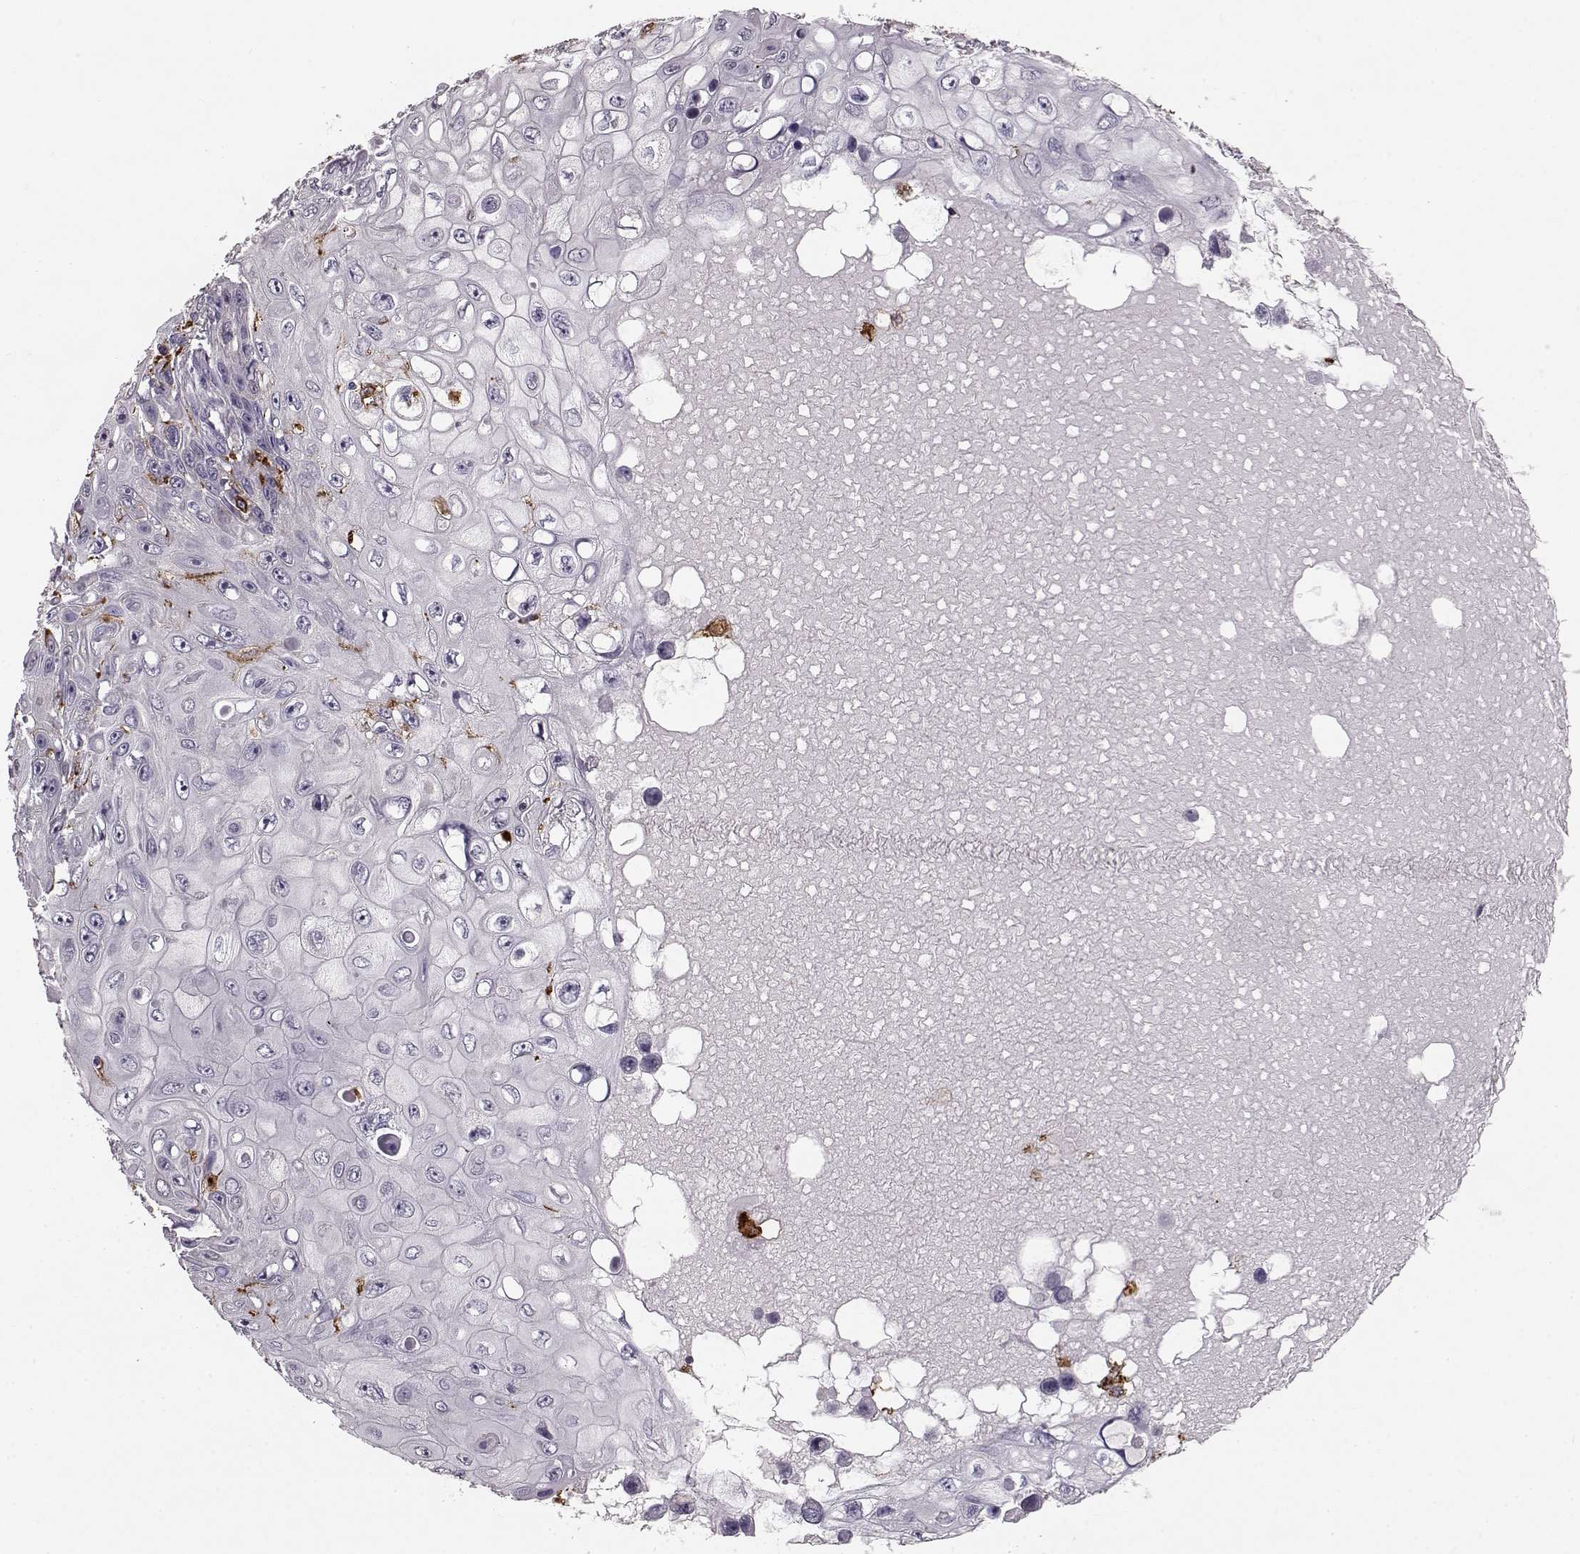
{"staining": {"intensity": "negative", "quantity": "none", "location": "none"}, "tissue": "skin cancer", "cell_type": "Tumor cells", "image_type": "cancer", "snomed": [{"axis": "morphology", "description": "Squamous cell carcinoma, NOS"}, {"axis": "topography", "description": "Skin"}], "caption": "Micrograph shows no significant protein positivity in tumor cells of squamous cell carcinoma (skin). The staining is performed using DAB (3,3'-diaminobenzidine) brown chromogen with nuclei counter-stained in using hematoxylin.", "gene": "CCNF", "patient": {"sex": "male", "age": 82}}